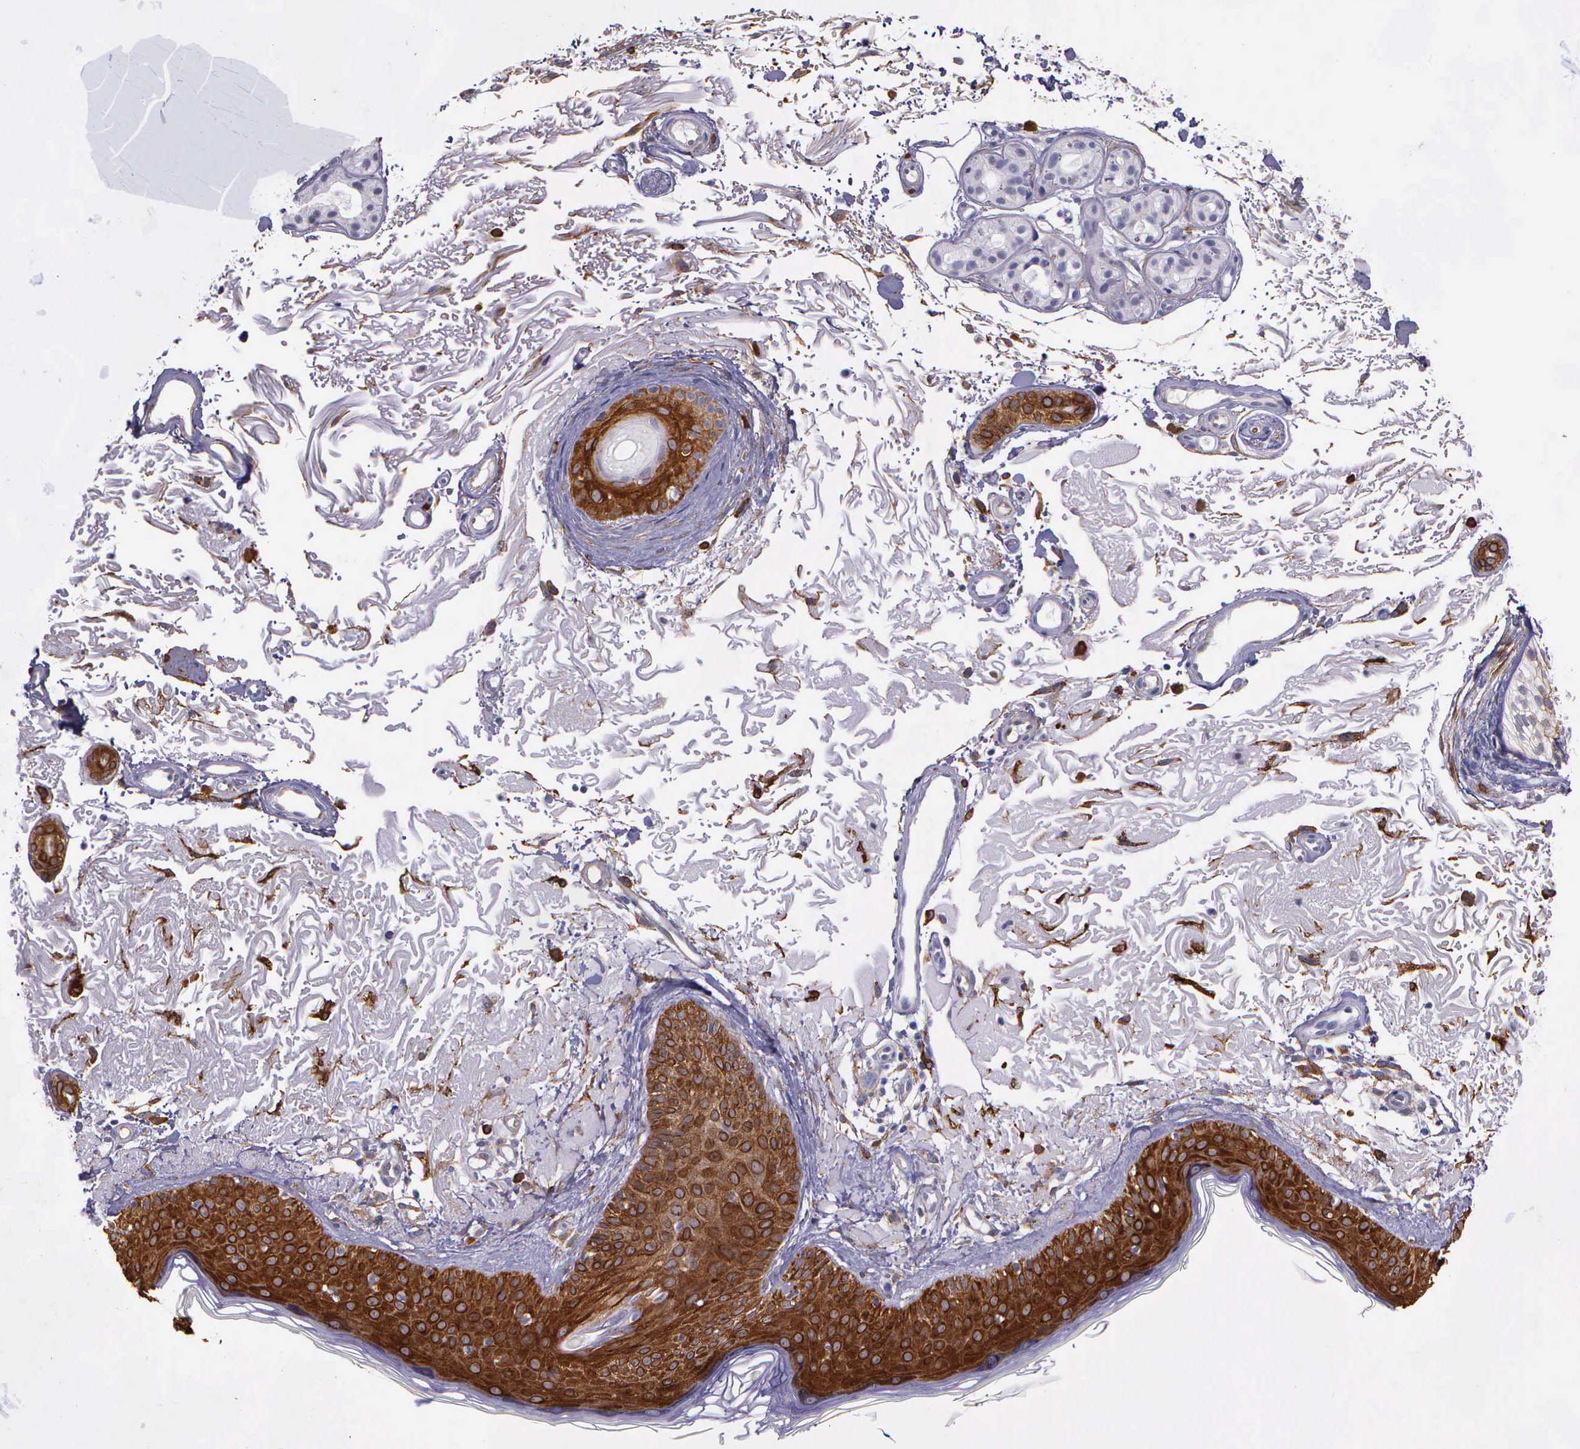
{"staining": {"intensity": "strong", "quantity": ">75%", "location": "cytoplasmic/membranous"}, "tissue": "skin", "cell_type": "Fibroblasts", "image_type": "normal", "snomed": [{"axis": "morphology", "description": "Normal tissue, NOS"}, {"axis": "topography", "description": "Skin"}], "caption": "Protein positivity by IHC exhibits strong cytoplasmic/membranous expression in approximately >75% of fibroblasts in normal skin.", "gene": "AHNAK2", "patient": {"sex": "female", "age": 90}}